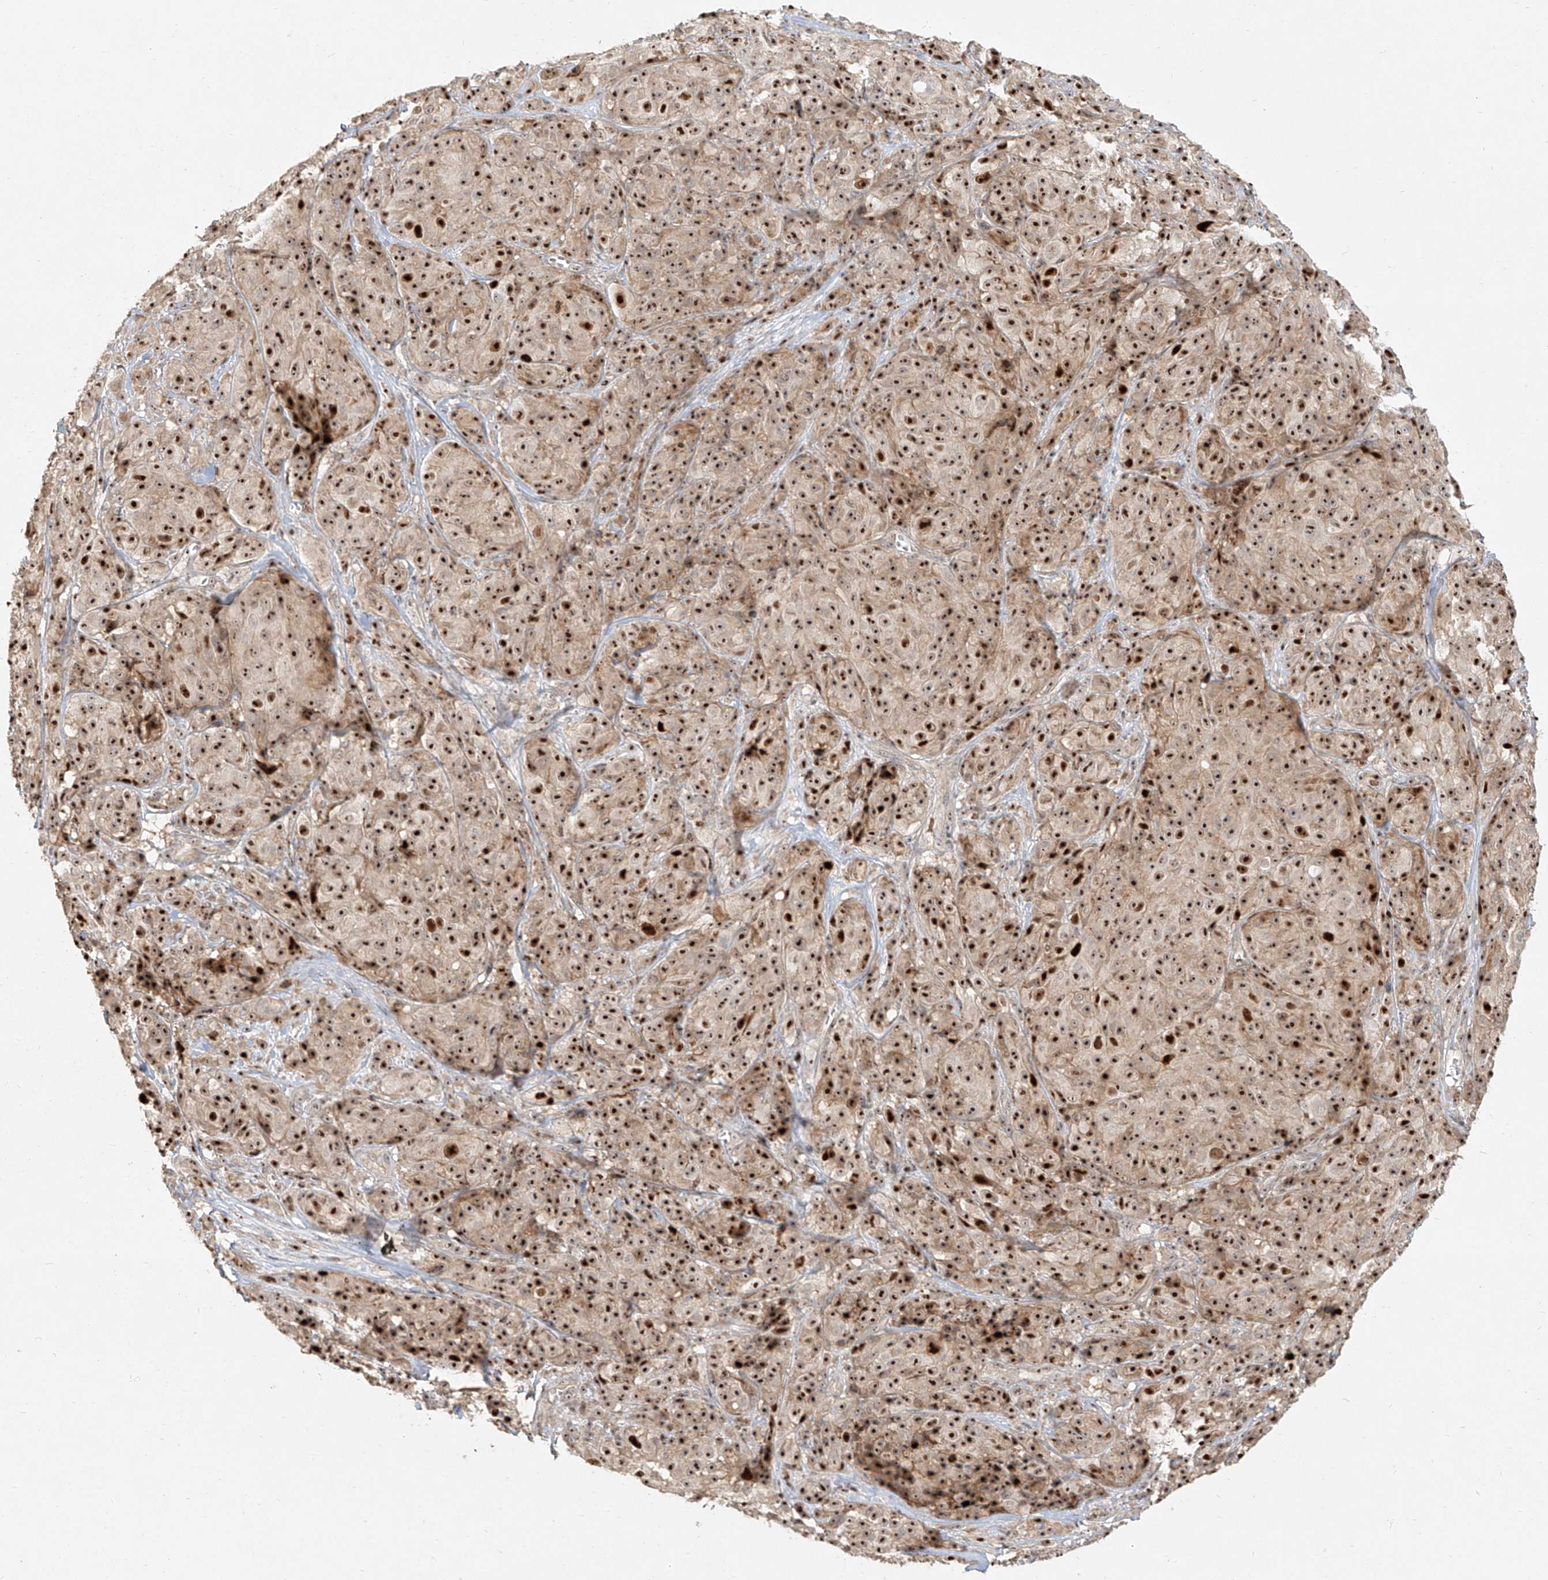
{"staining": {"intensity": "strong", "quantity": ">75%", "location": "nuclear"}, "tissue": "melanoma", "cell_type": "Tumor cells", "image_type": "cancer", "snomed": [{"axis": "morphology", "description": "Malignant melanoma, NOS"}, {"axis": "topography", "description": "Skin"}], "caption": "Immunohistochemical staining of malignant melanoma demonstrates high levels of strong nuclear protein expression in approximately >75% of tumor cells. The staining was performed using DAB to visualize the protein expression in brown, while the nuclei were stained in blue with hematoxylin (Magnification: 20x).", "gene": "BYSL", "patient": {"sex": "male", "age": 73}}